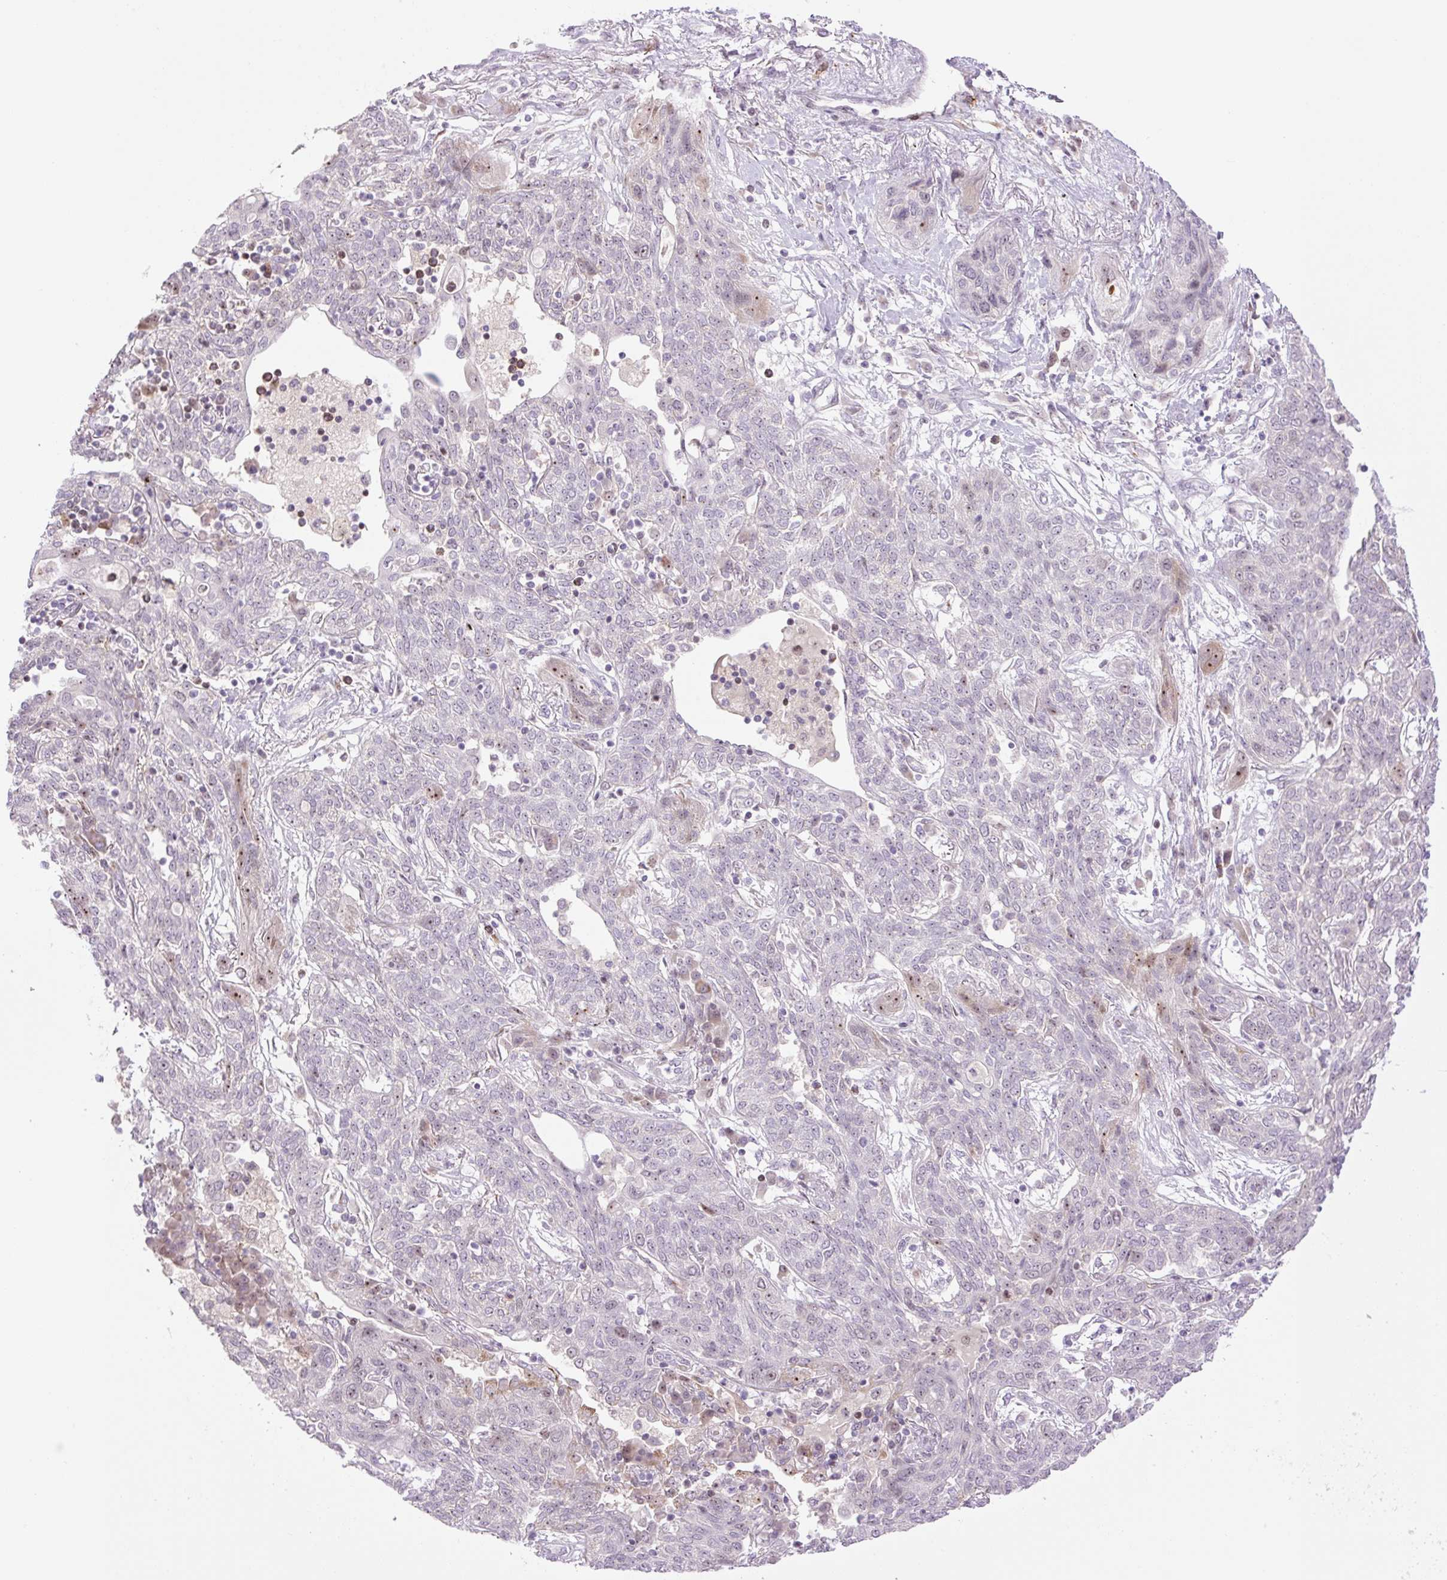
{"staining": {"intensity": "weak", "quantity": "<25%", "location": "nuclear"}, "tissue": "lung cancer", "cell_type": "Tumor cells", "image_type": "cancer", "snomed": [{"axis": "morphology", "description": "Squamous cell carcinoma, NOS"}, {"axis": "topography", "description": "Lung"}], "caption": "Lung squamous cell carcinoma stained for a protein using IHC shows no staining tumor cells.", "gene": "ZNF417", "patient": {"sex": "female", "age": 70}}